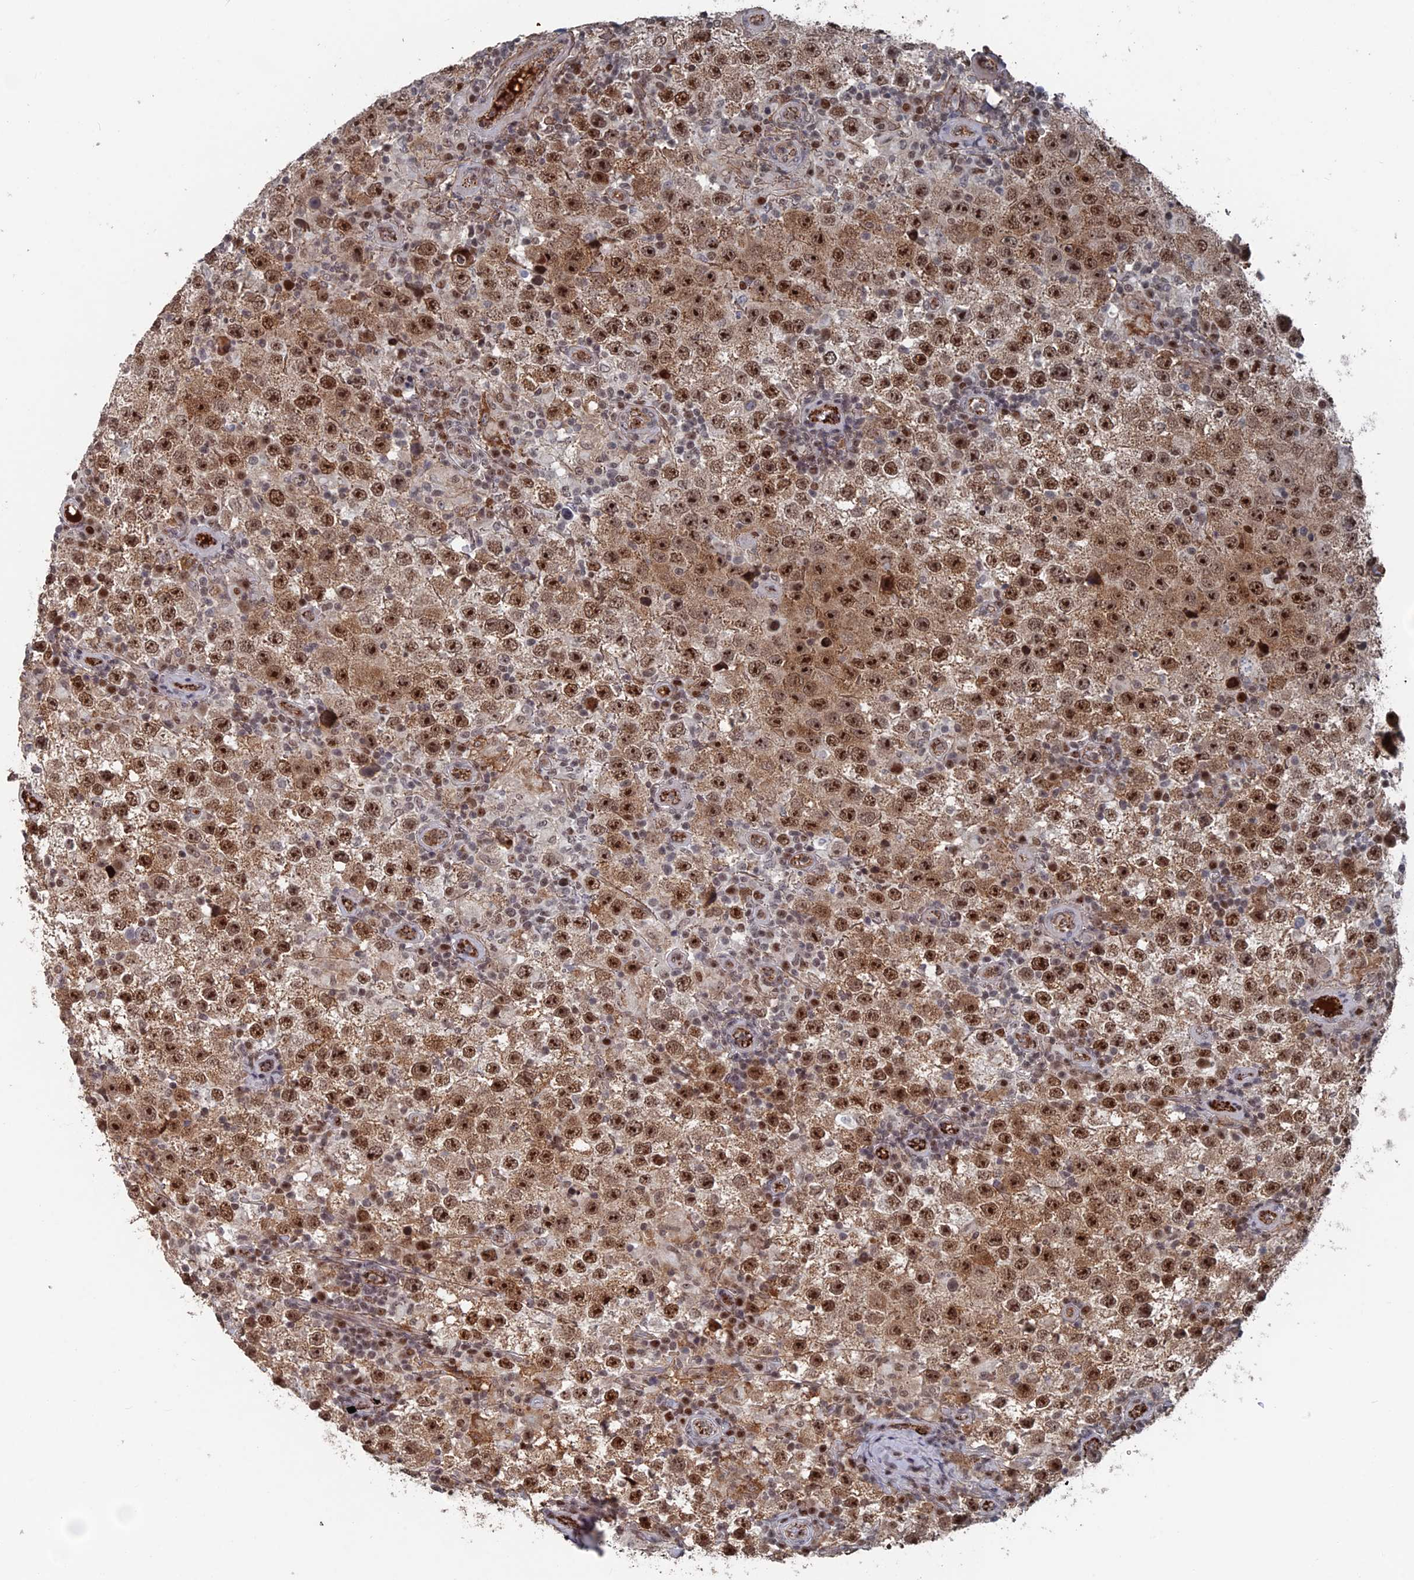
{"staining": {"intensity": "strong", "quantity": ">75%", "location": "cytoplasmic/membranous,nuclear"}, "tissue": "testis cancer", "cell_type": "Tumor cells", "image_type": "cancer", "snomed": [{"axis": "morphology", "description": "Normal tissue, NOS"}, {"axis": "morphology", "description": "Urothelial carcinoma, High grade"}, {"axis": "morphology", "description": "Seminoma, NOS"}, {"axis": "morphology", "description": "Carcinoma, Embryonal, NOS"}, {"axis": "topography", "description": "Urinary bladder"}, {"axis": "topography", "description": "Testis"}], "caption": "Tumor cells exhibit strong cytoplasmic/membranous and nuclear staining in approximately >75% of cells in testis high-grade urothelial carcinoma.", "gene": "SH3D21", "patient": {"sex": "male", "age": 41}}